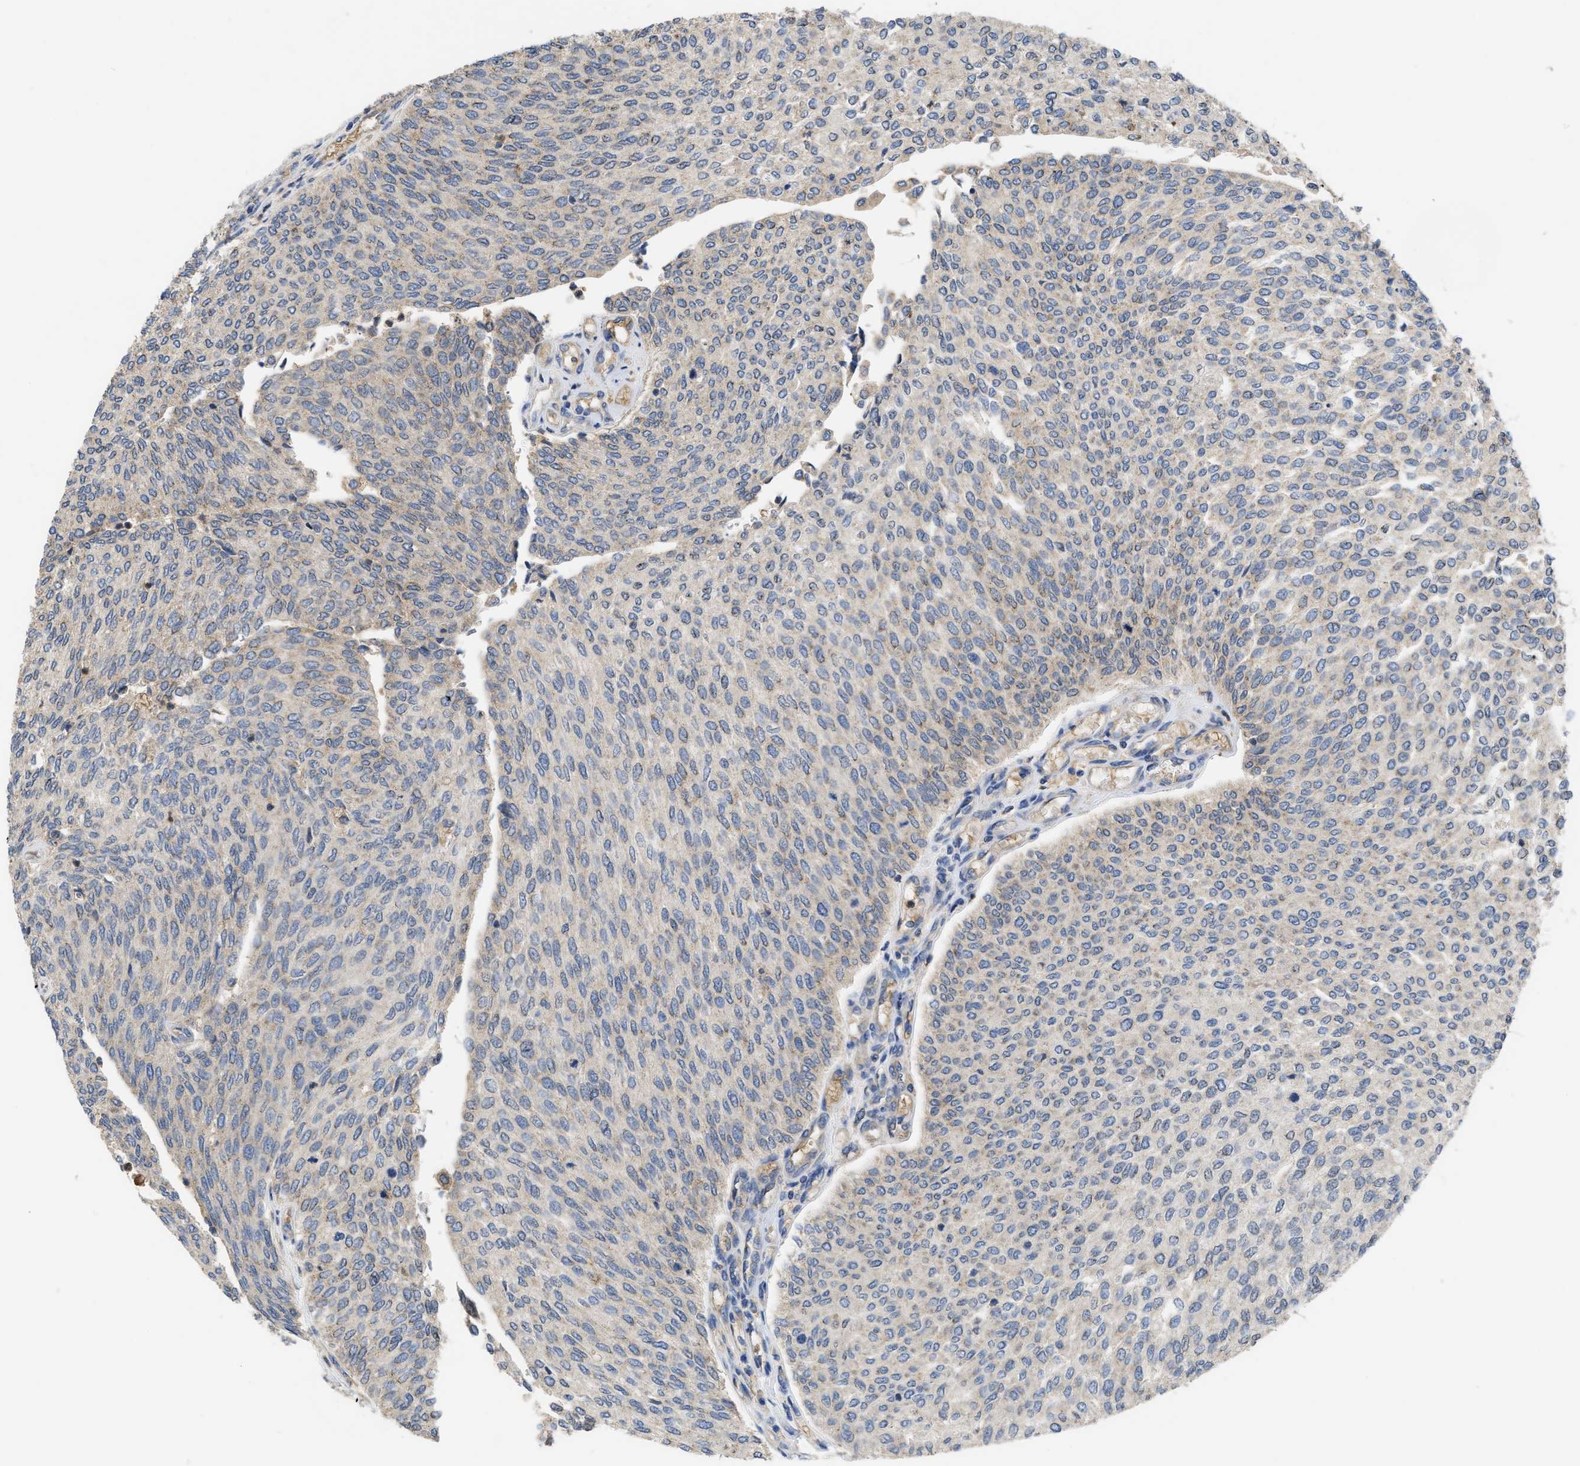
{"staining": {"intensity": "moderate", "quantity": "<25%", "location": "cytoplasmic/membranous"}, "tissue": "urothelial cancer", "cell_type": "Tumor cells", "image_type": "cancer", "snomed": [{"axis": "morphology", "description": "Urothelial carcinoma, Low grade"}, {"axis": "topography", "description": "Urinary bladder"}], "caption": "Moderate cytoplasmic/membranous positivity for a protein is seen in about <25% of tumor cells of urothelial cancer using immunohistochemistry.", "gene": "RNF216", "patient": {"sex": "female", "age": 79}}